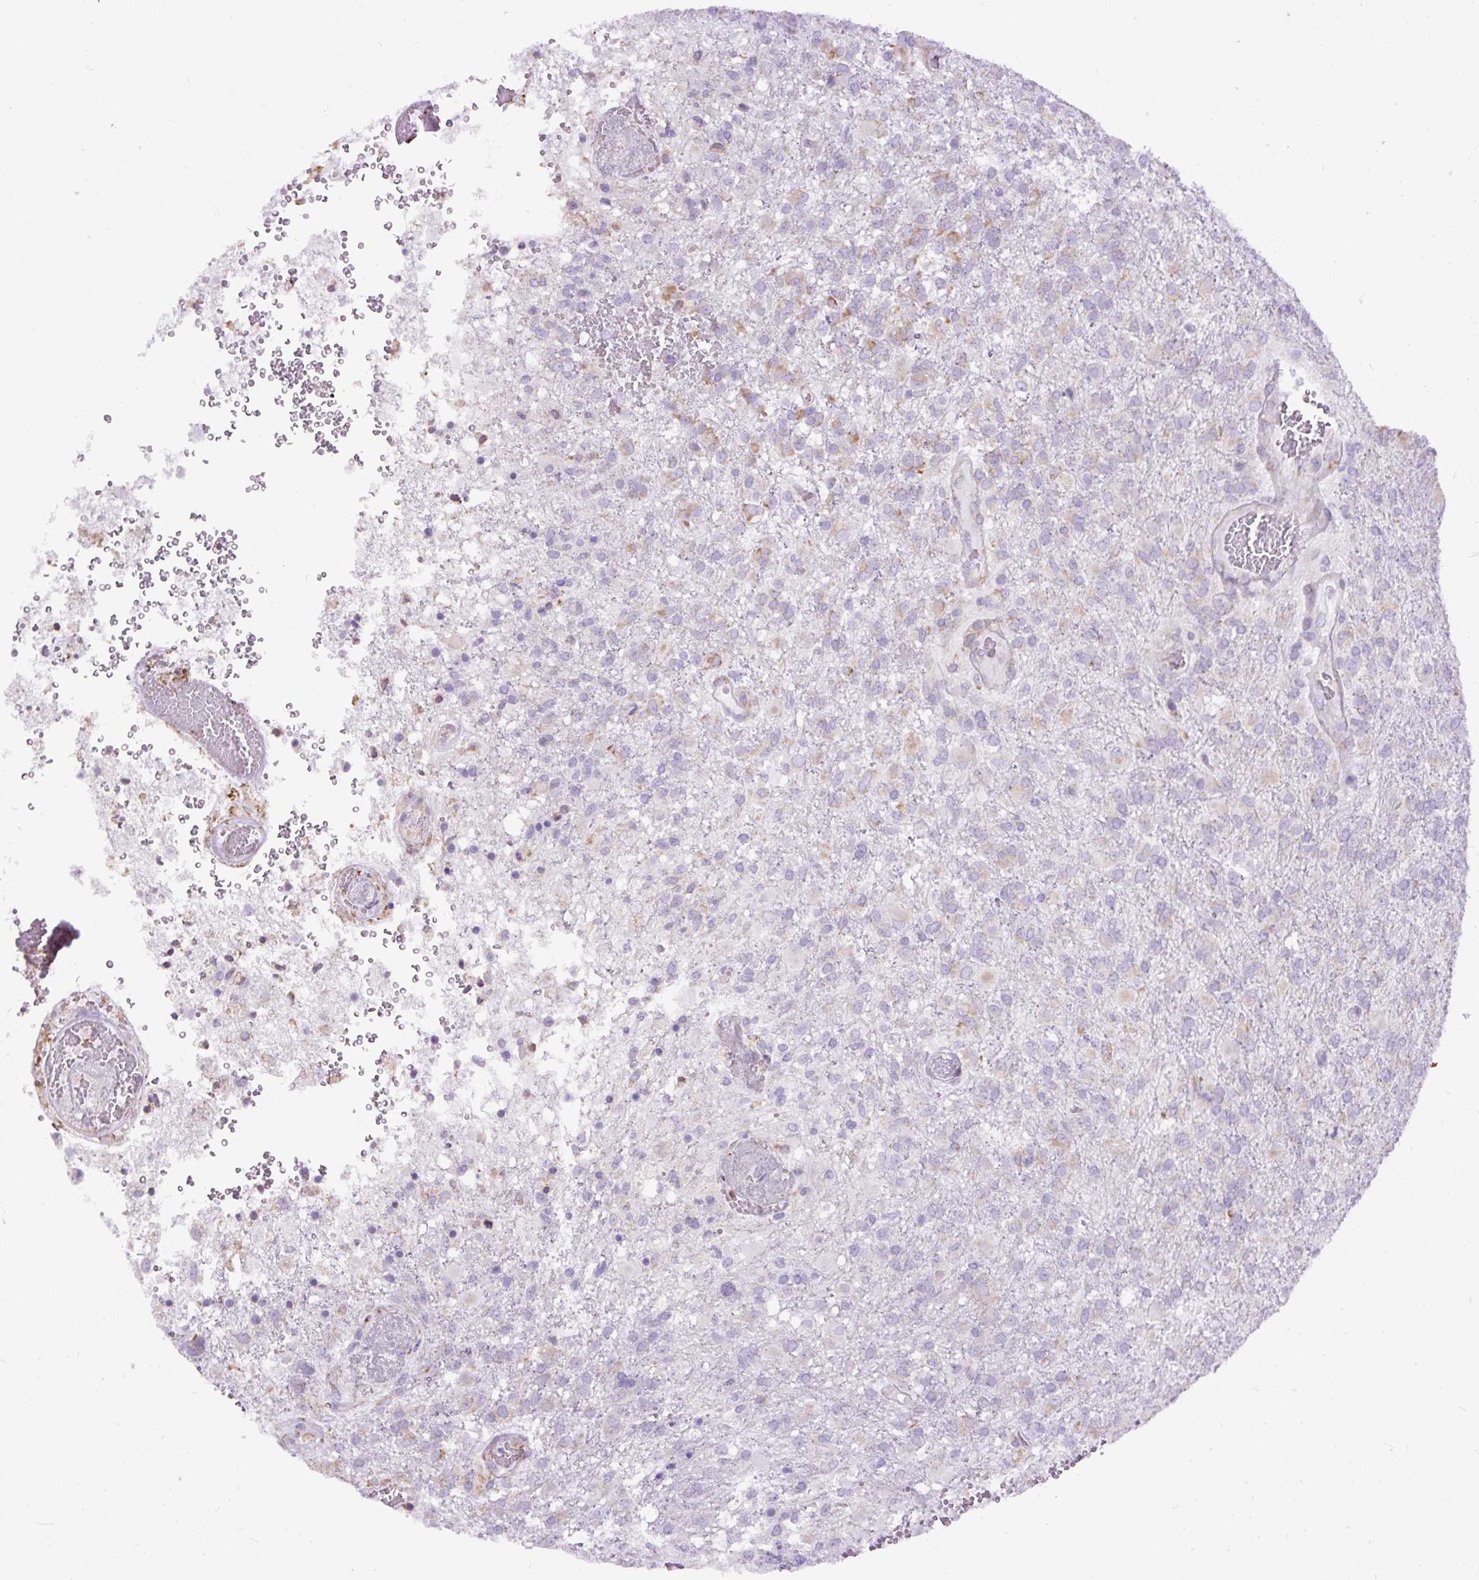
{"staining": {"intensity": "moderate", "quantity": "<25%", "location": "cytoplasmic/membranous"}, "tissue": "glioma", "cell_type": "Tumor cells", "image_type": "cancer", "snomed": [{"axis": "morphology", "description": "Glioma, malignant, High grade"}, {"axis": "topography", "description": "Brain"}], "caption": "Immunohistochemistry (IHC) of human glioma displays low levels of moderate cytoplasmic/membranous expression in approximately <25% of tumor cells.", "gene": "DDOST", "patient": {"sex": "female", "age": 74}}